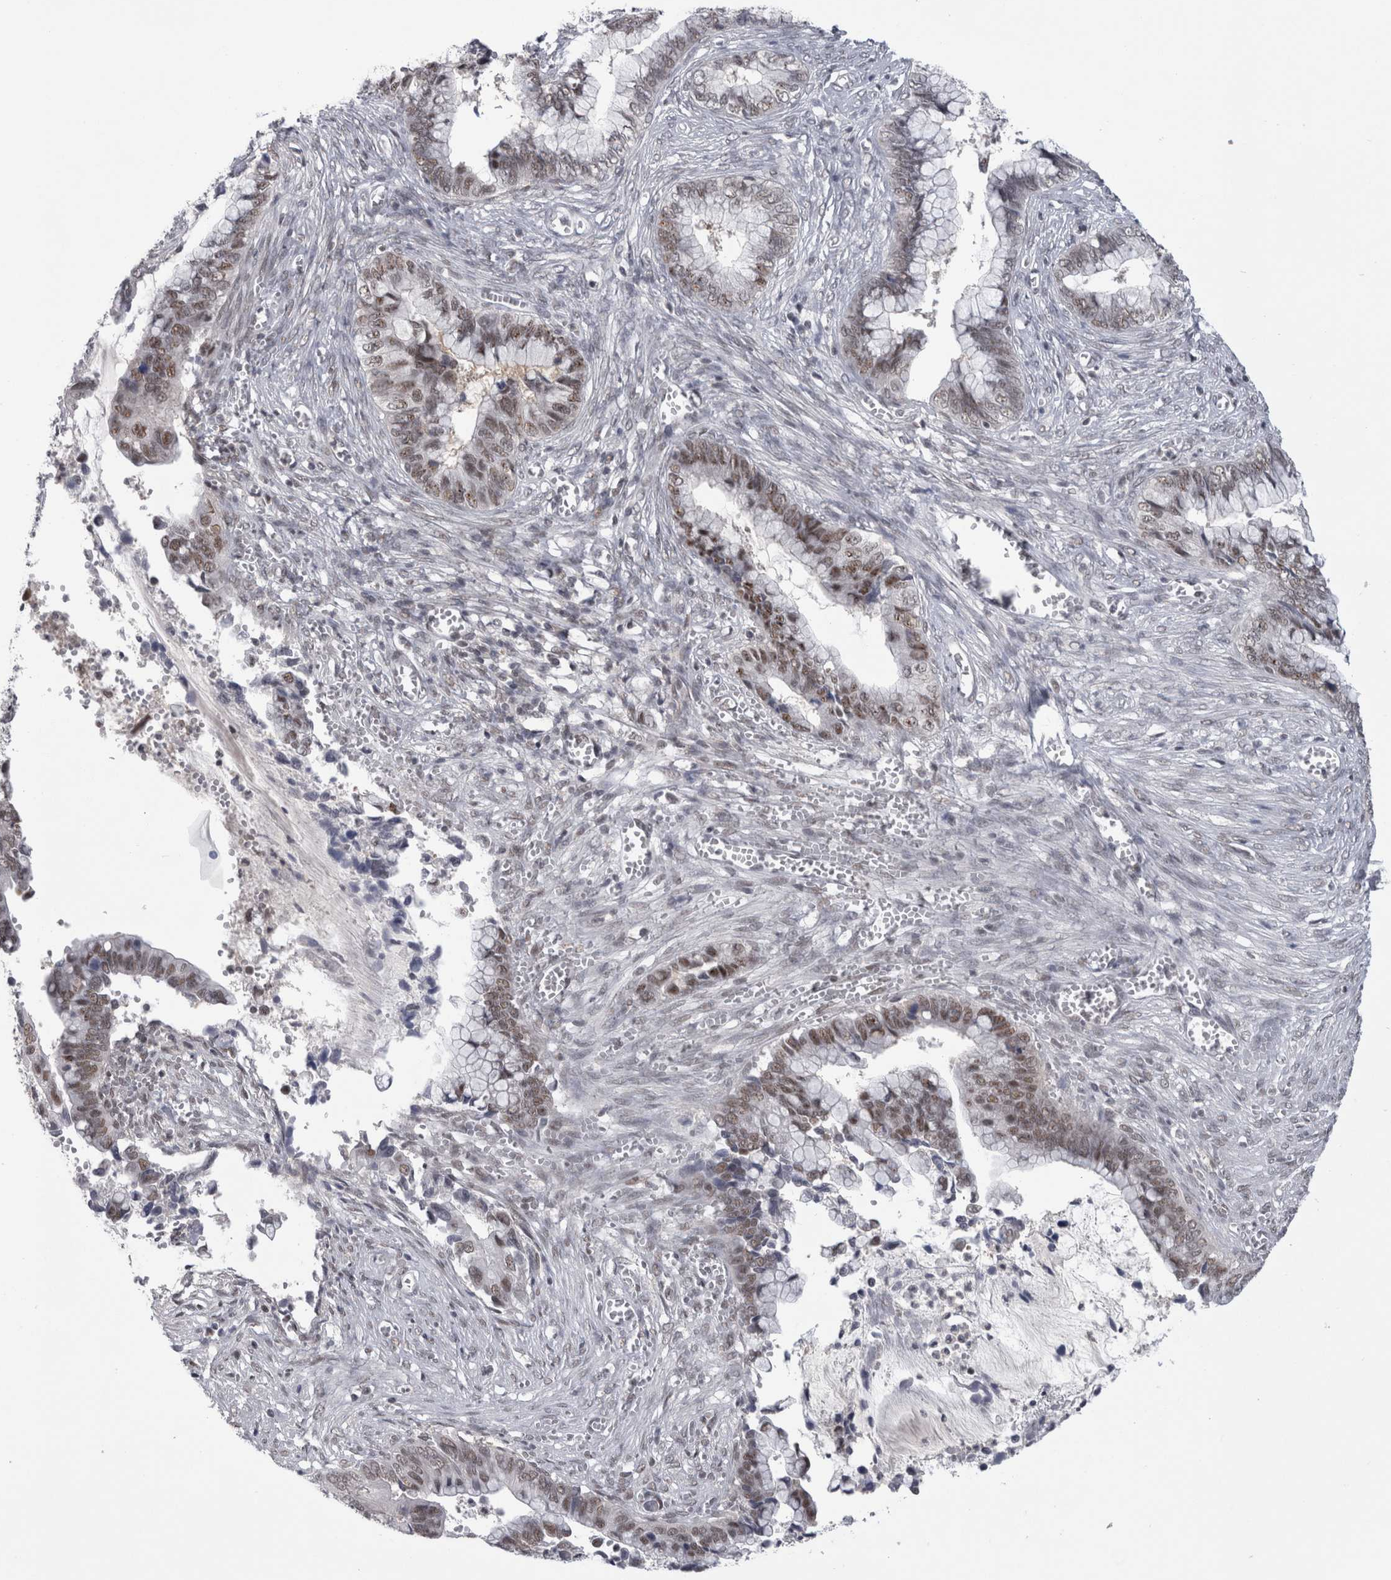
{"staining": {"intensity": "moderate", "quantity": ">75%", "location": "nuclear"}, "tissue": "cervical cancer", "cell_type": "Tumor cells", "image_type": "cancer", "snomed": [{"axis": "morphology", "description": "Adenocarcinoma, NOS"}, {"axis": "topography", "description": "Cervix"}], "caption": "IHC (DAB (3,3'-diaminobenzidine)) staining of adenocarcinoma (cervical) displays moderate nuclear protein expression in approximately >75% of tumor cells.", "gene": "PSMB2", "patient": {"sex": "female", "age": 44}}